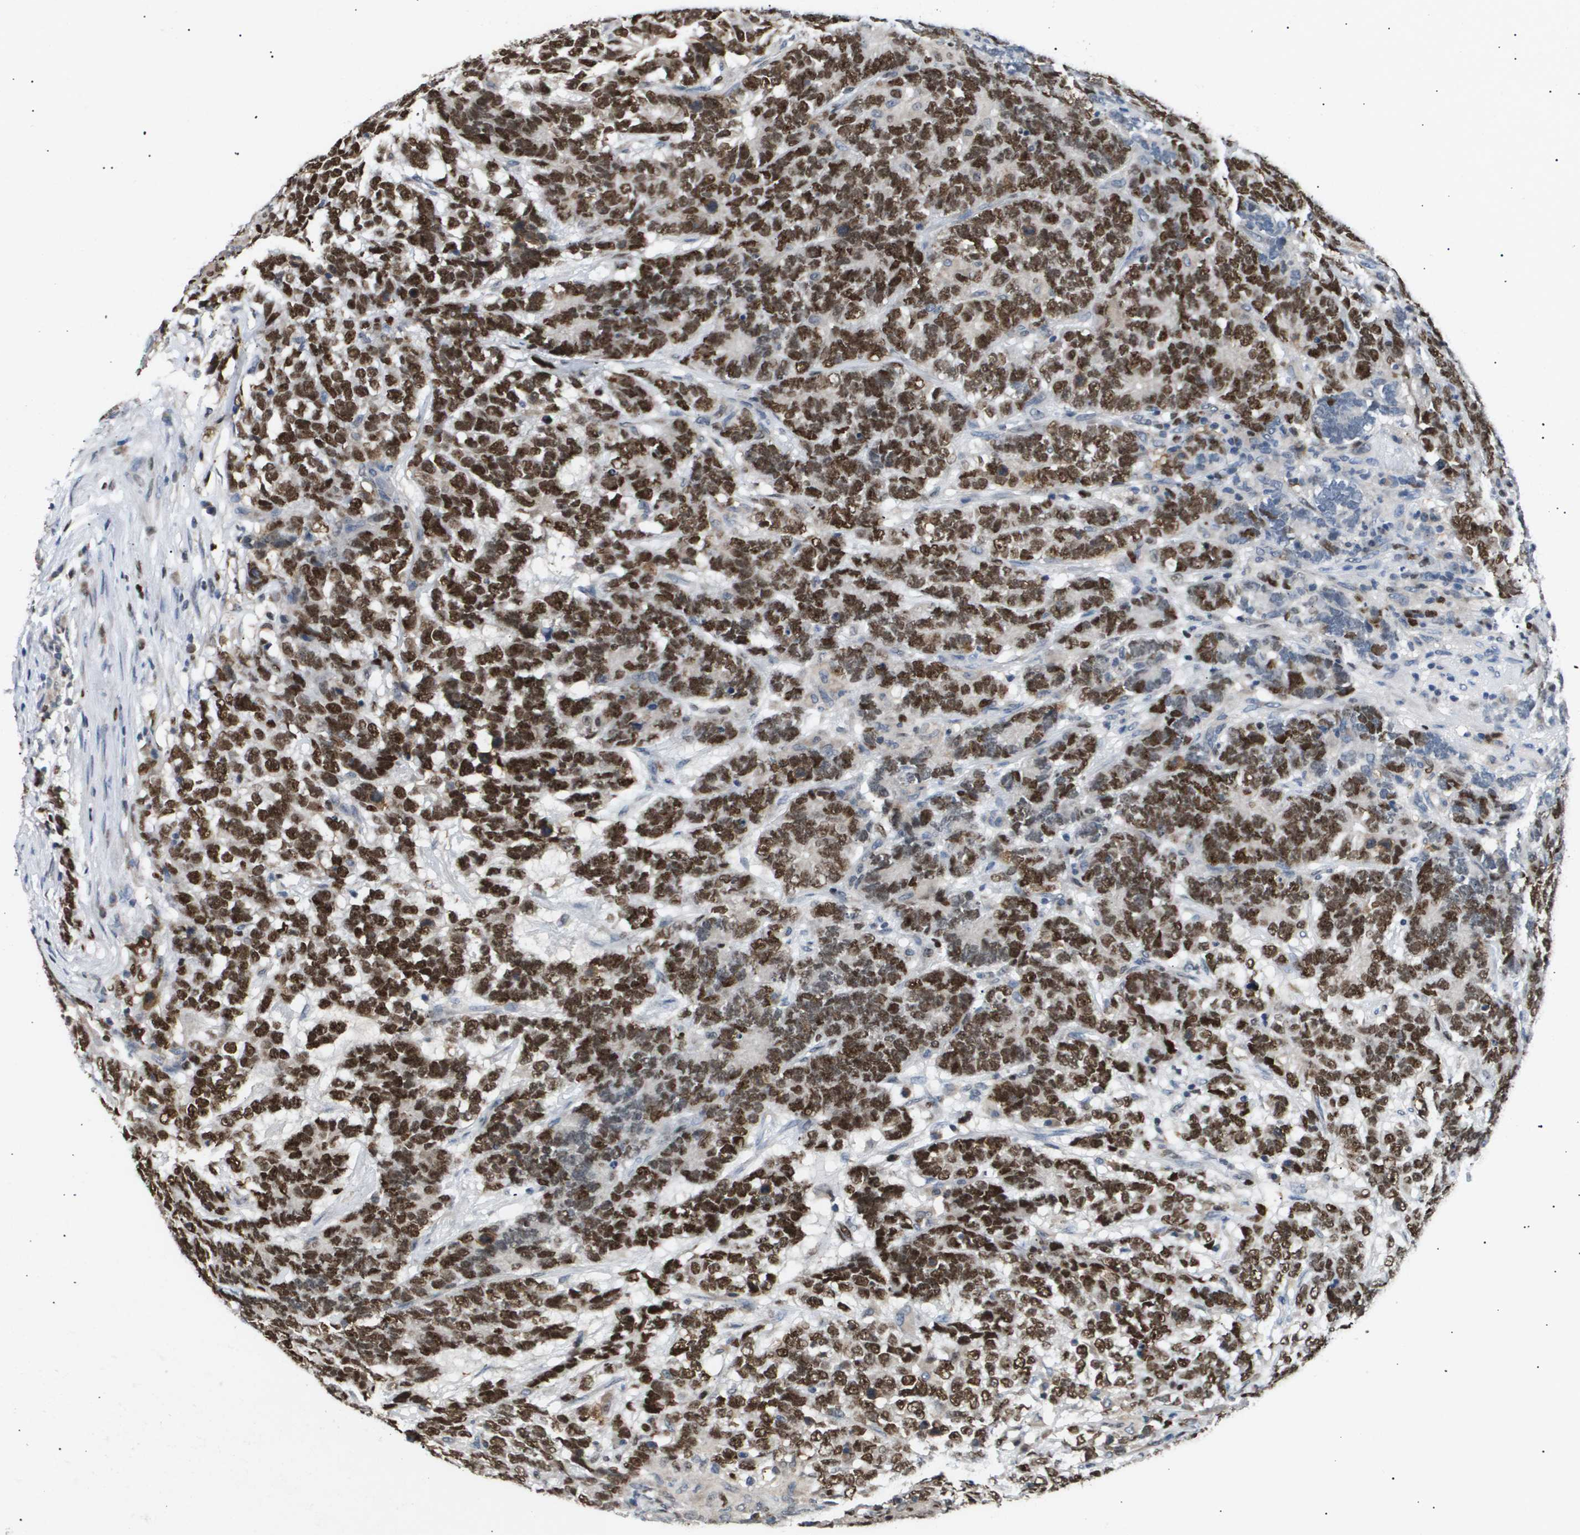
{"staining": {"intensity": "strong", "quantity": ">75%", "location": "nuclear"}, "tissue": "testis cancer", "cell_type": "Tumor cells", "image_type": "cancer", "snomed": [{"axis": "morphology", "description": "Carcinoma, Embryonal, NOS"}, {"axis": "topography", "description": "Testis"}], "caption": "This photomicrograph displays testis cancer (embryonal carcinoma) stained with immunohistochemistry (IHC) to label a protein in brown. The nuclear of tumor cells show strong positivity for the protein. Nuclei are counter-stained blue.", "gene": "ANAPC2", "patient": {"sex": "male", "age": 26}}